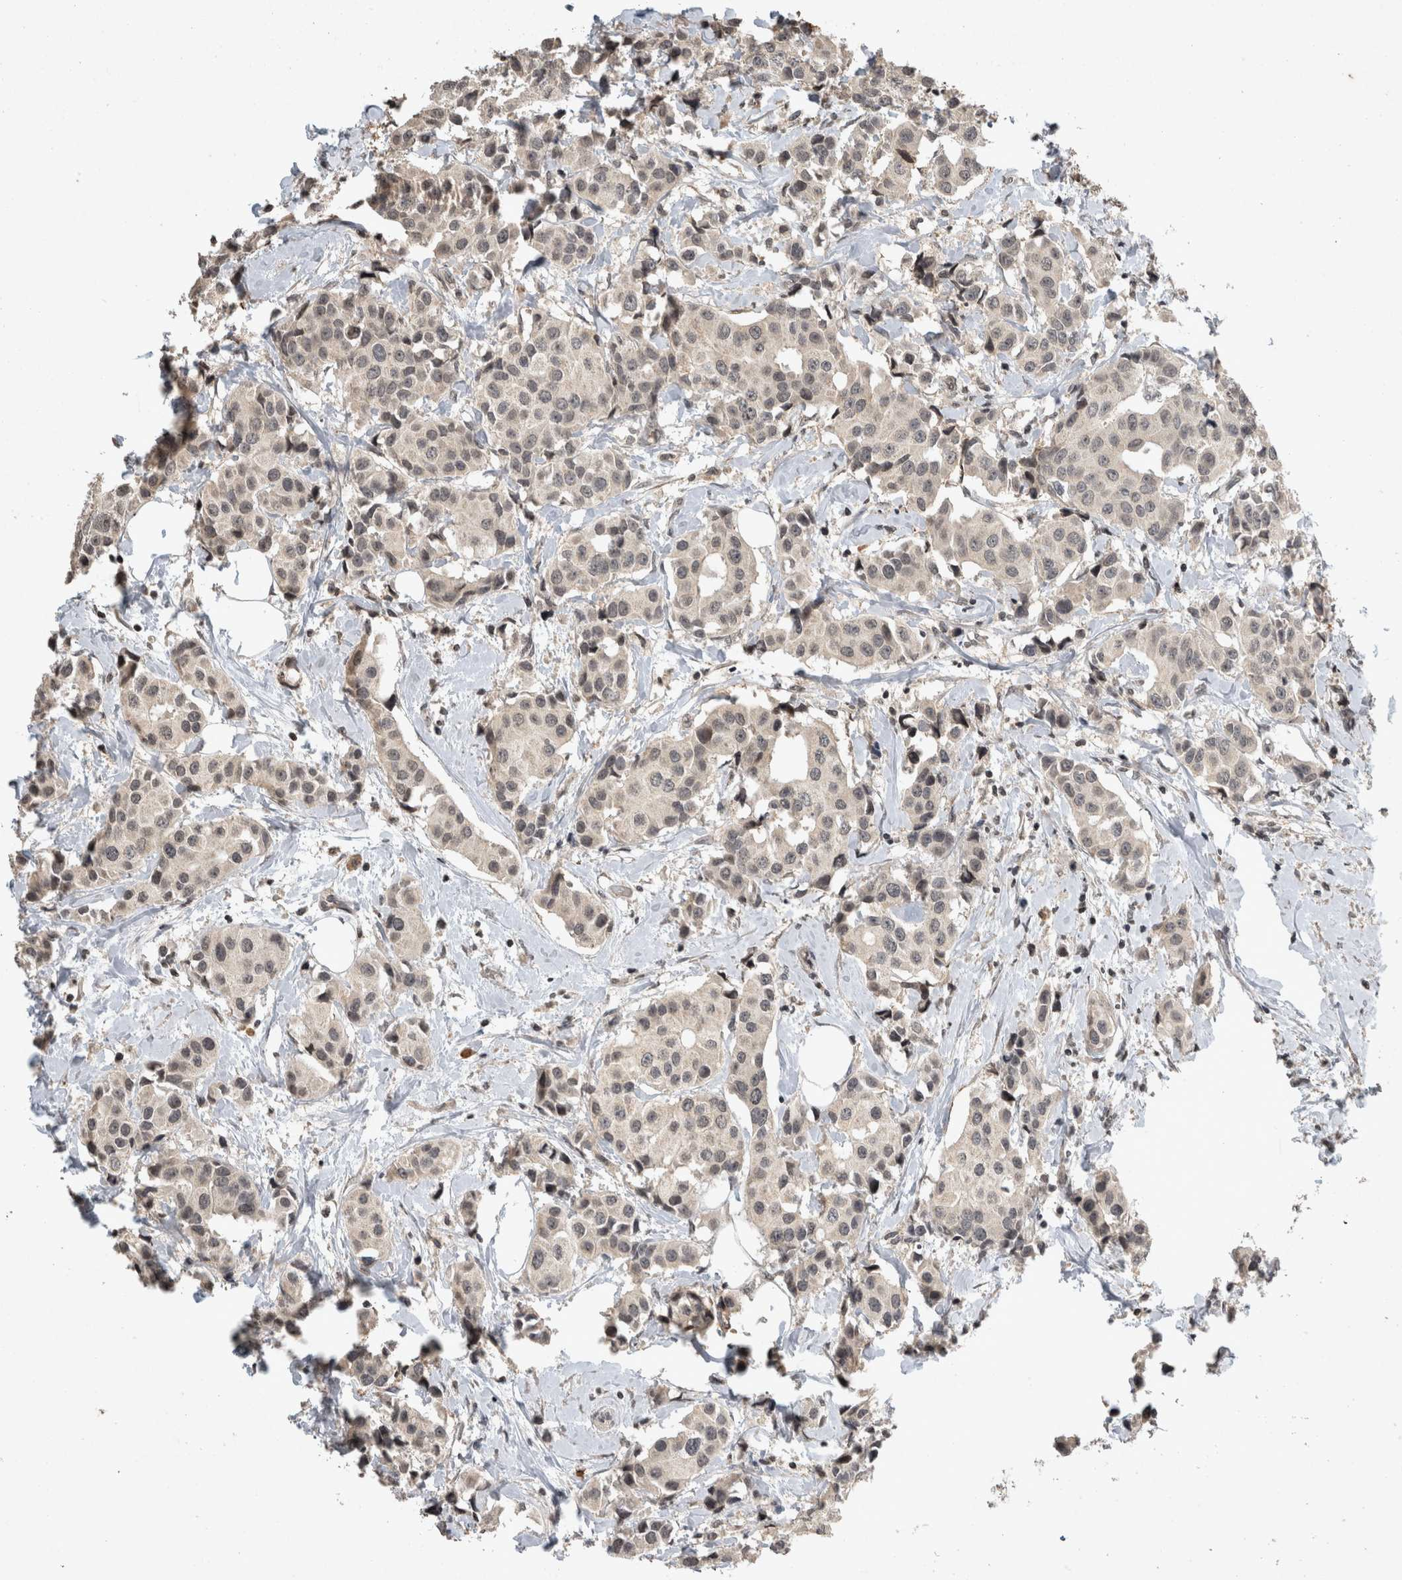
{"staining": {"intensity": "negative", "quantity": "none", "location": "none"}, "tissue": "breast cancer", "cell_type": "Tumor cells", "image_type": "cancer", "snomed": [{"axis": "morphology", "description": "Normal tissue, NOS"}, {"axis": "morphology", "description": "Duct carcinoma"}, {"axis": "topography", "description": "Breast"}], "caption": "Tumor cells show no significant staining in breast infiltrating ductal carcinoma.", "gene": "HRK", "patient": {"sex": "female", "age": 39}}